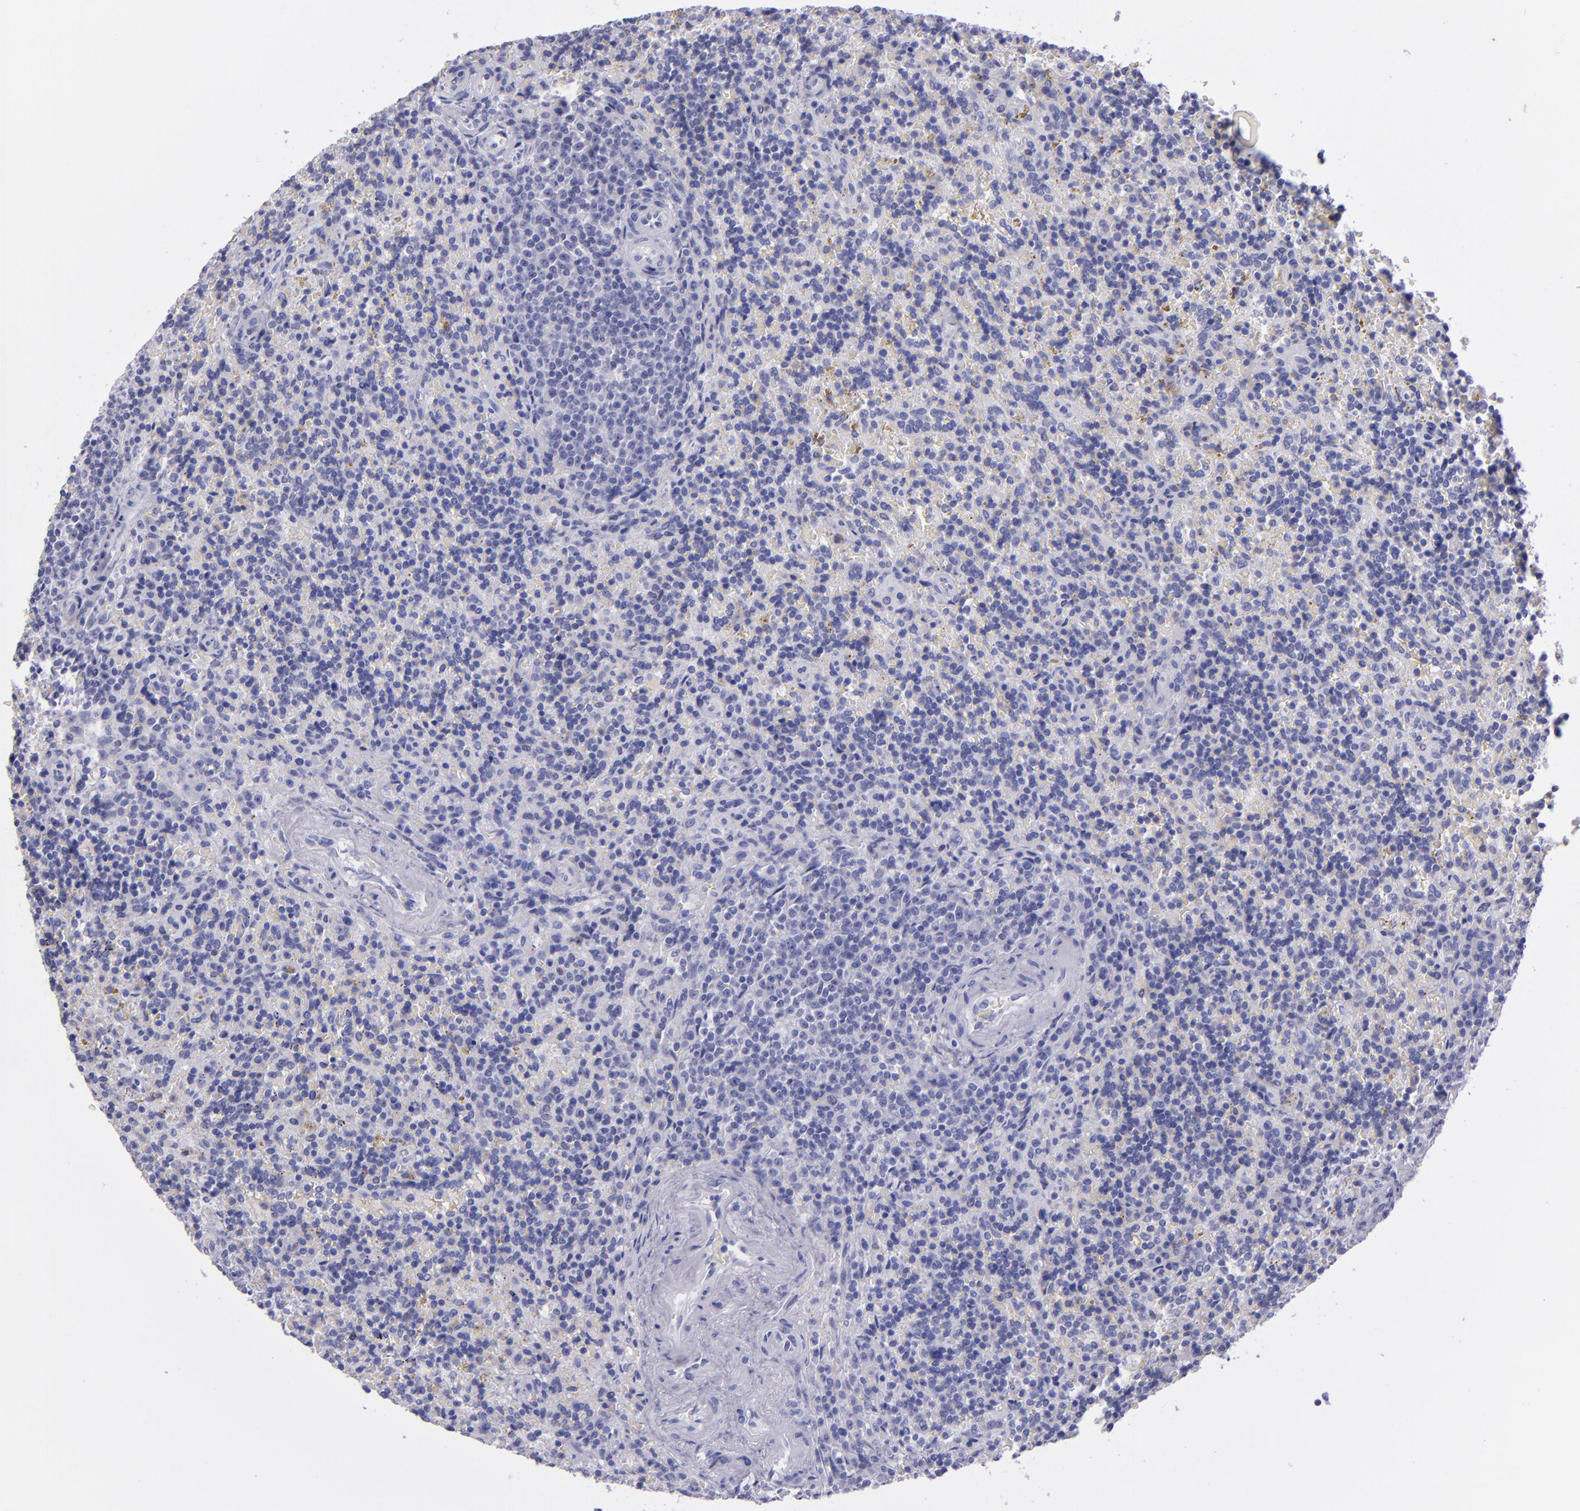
{"staining": {"intensity": "negative", "quantity": "none", "location": "none"}, "tissue": "lymphoma", "cell_type": "Tumor cells", "image_type": "cancer", "snomed": [{"axis": "morphology", "description": "Malignant lymphoma, non-Hodgkin's type, Low grade"}, {"axis": "topography", "description": "Spleen"}], "caption": "IHC photomicrograph of neoplastic tissue: human low-grade malignant lymphoma, non-Hodgkin's type stained with DAB exhibits no significant protein expression in tumor cells.", "gene": "TNNT3", "patient": {"sex": "male", "age": 67}}